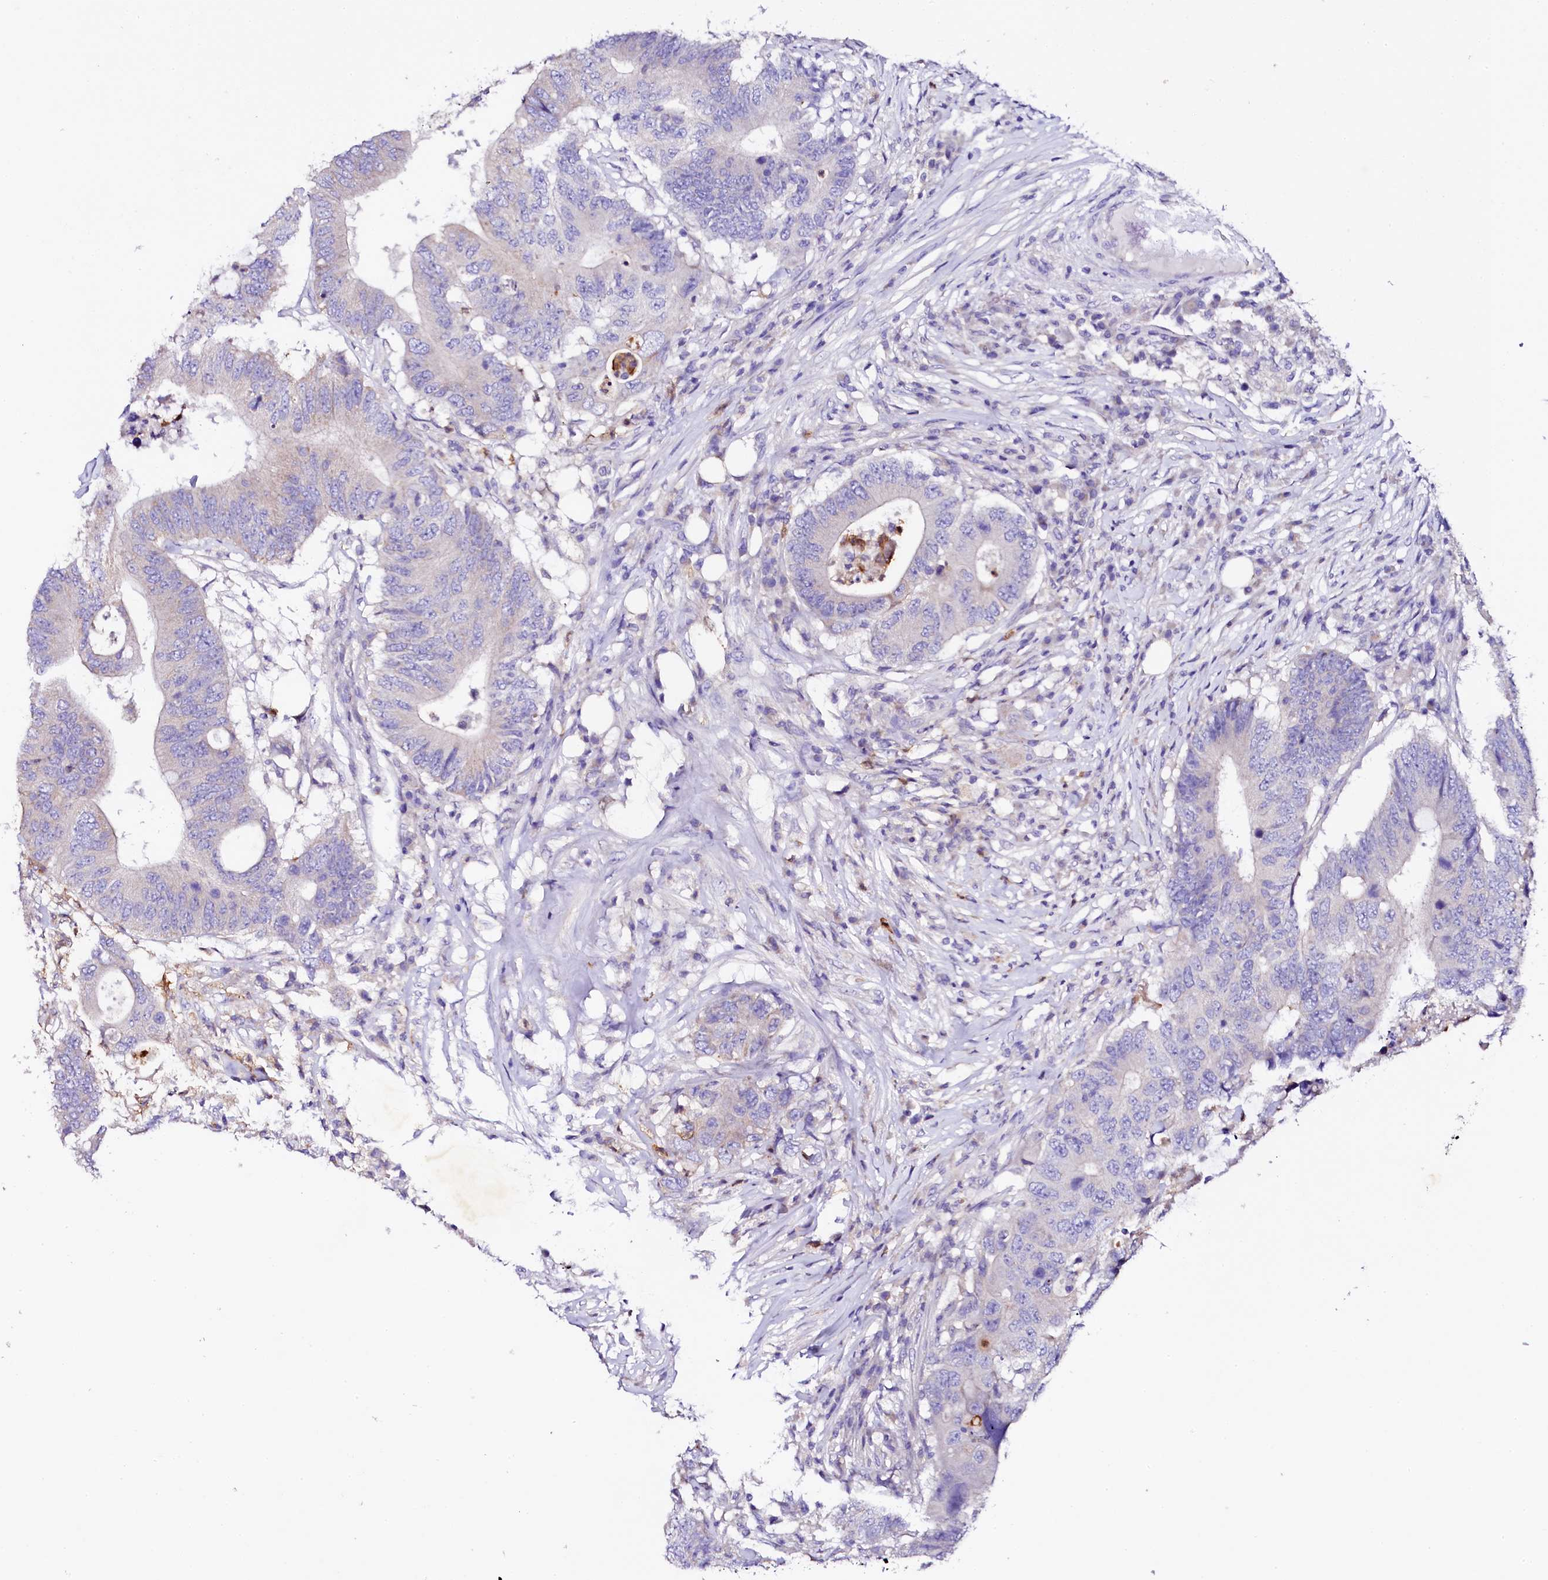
{"staining": {"intensity": "negative", "quantity": "none", "location": "none"}, "tissue": "colorectal cancer", "cell_type": "Tumor cells", "image_type": "cancer", "snomed": [{"axis": "morphology", "description": "Adenocarcinoma, NOS"}, {"axis": "topography", "description": "Colon"}], "caption": "Tumor cells are negative for protein expression in human colorectal cancer (adenocarcinoma).", "gene": "NAA16", "patient": {"sex": "male", "age": 71}}